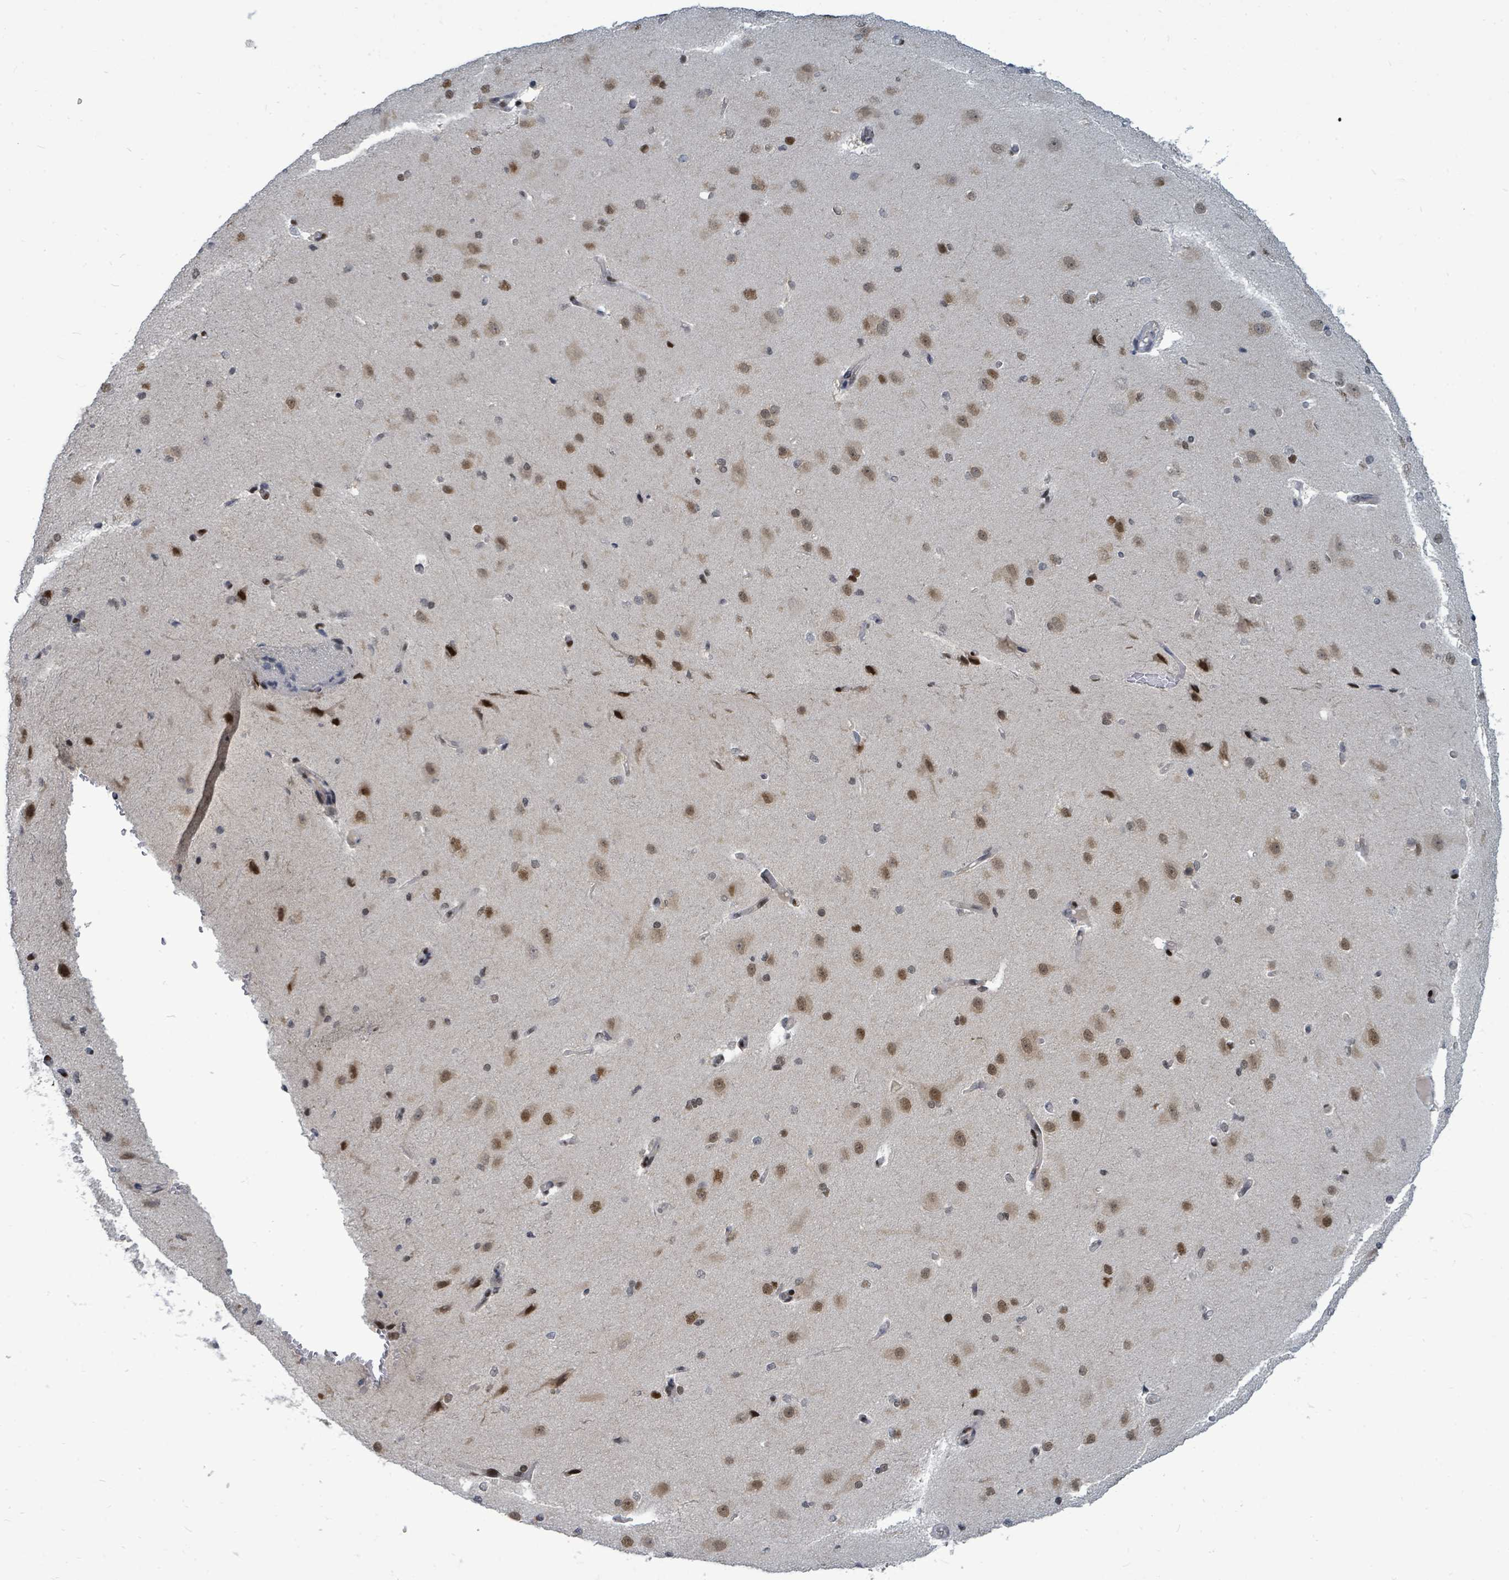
{"staining": {"intensity": "negative", "quantity": "none", "location": "none"}, "tissue": "cerebral cortex", "cell_type": "Endothelial cells", "image_type": "normal", "snomed": [{"axis": "morphology", "description": "Normal tissue, NOS"}, {"axis": "morphology", "description": "Inflammation, NOS"}, {"axis": "topography", "description": "Cerebral cortex"}], "caption": "Immunohistochemical staining of benign cerebral cortex exhibits no significant positivity in endothelial cells.", "gene": "UCK1", "patient": {"sex": "male", "age": 6}}